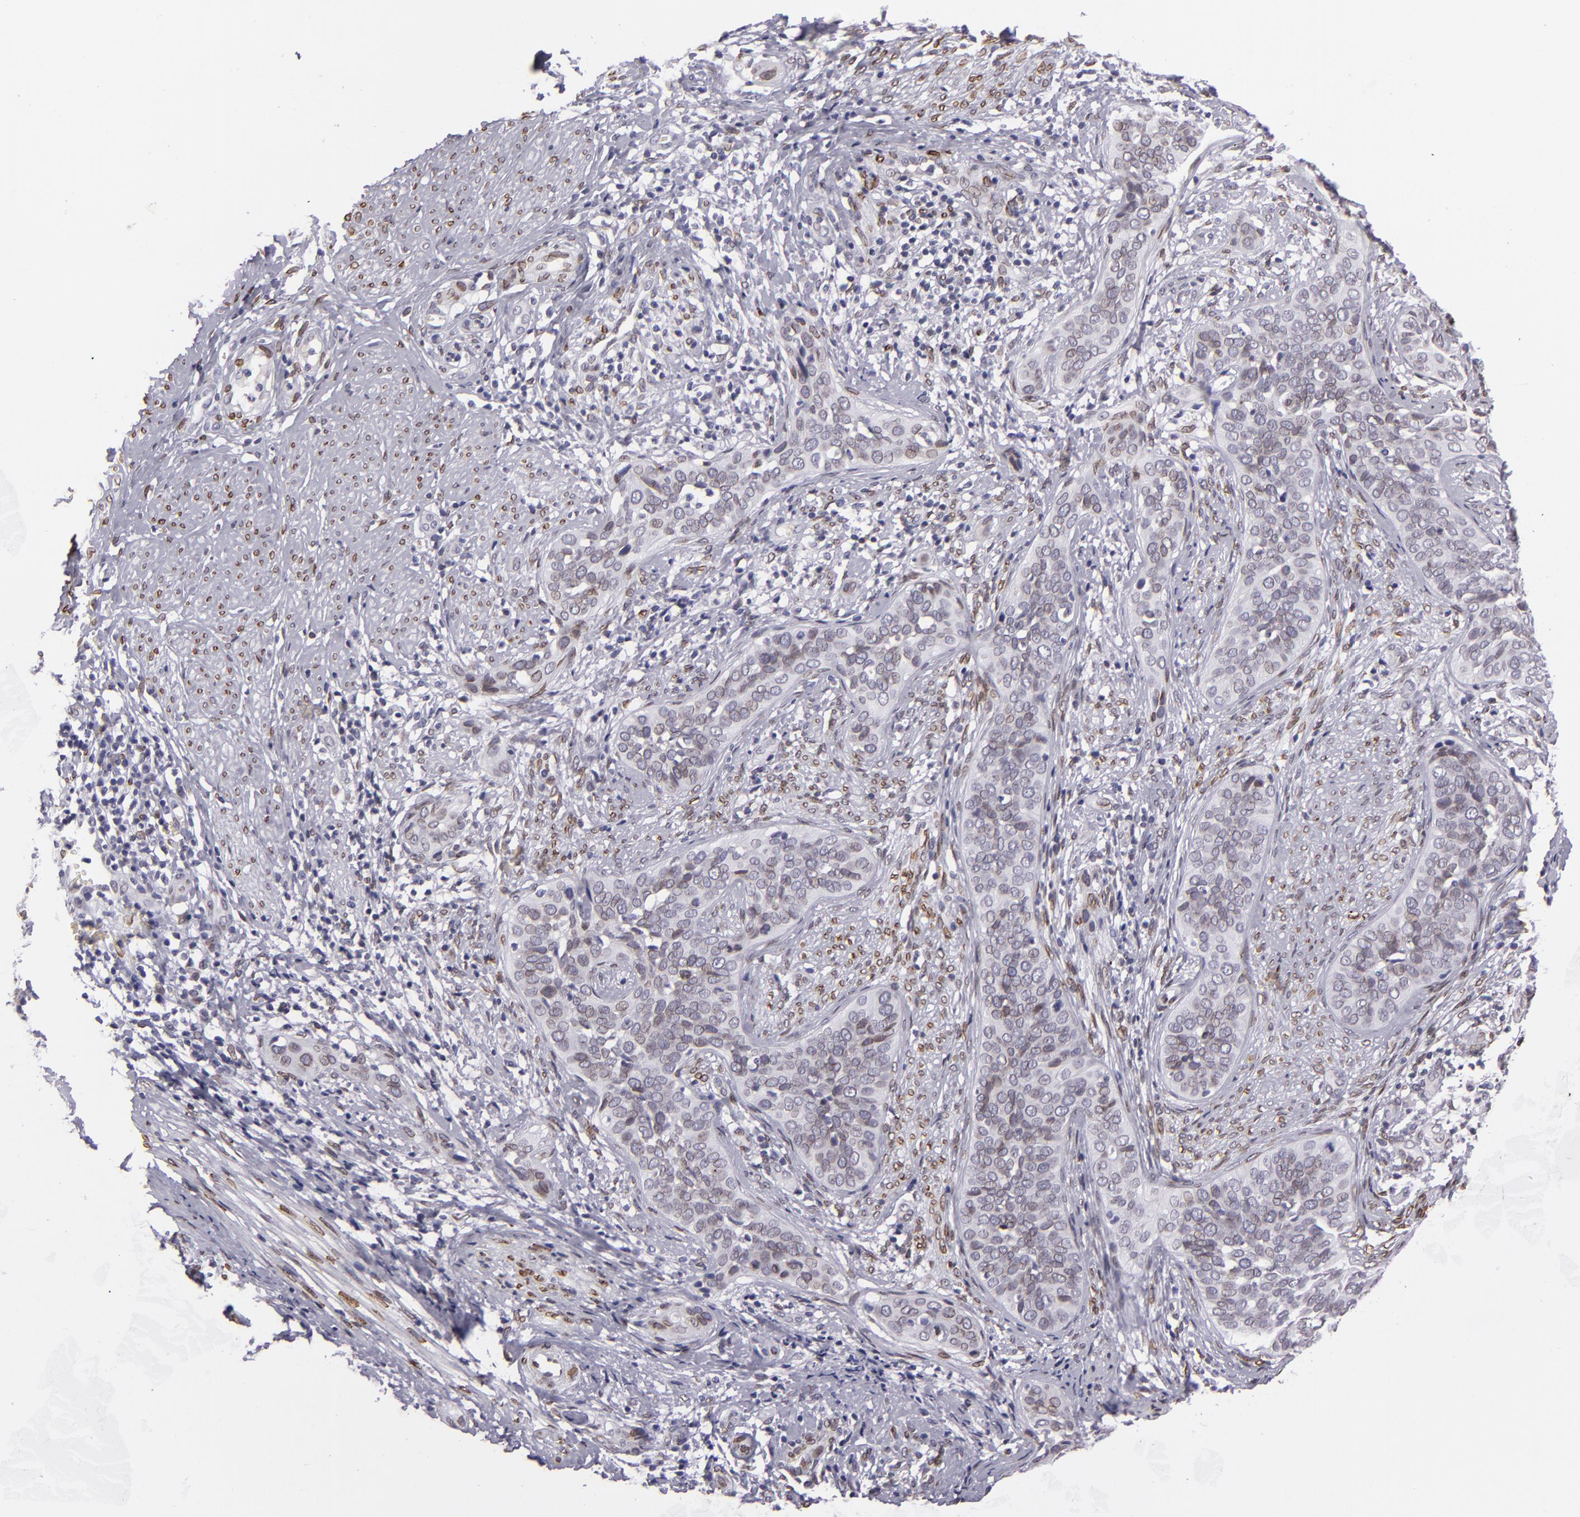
{"staining": {"intensity": "moderate", "quantity": ">75%", "location": "nuclear"}, "tissue": "cervical cancer", "cell_type": "Tumor cells", "image_type": "cancer", "snomed": [{"axis": "morphology", "description": "Squamous cell carcinoma, NOS"}, {"axis": "topography", "description": "Cervix"}], "caption": "Immunohistochemical staining of human squamous cell carcinoma (cervical) reveals medium levels of moderate nuclear protein positivity in approximately >75% of tumor cells. The staining was performed using DAB, with brown indicating positive protein expression. Nuclei are stained blue with hematoxylin.", "gene": "EMD", "patient": {"sex": "female", "age": 31}}